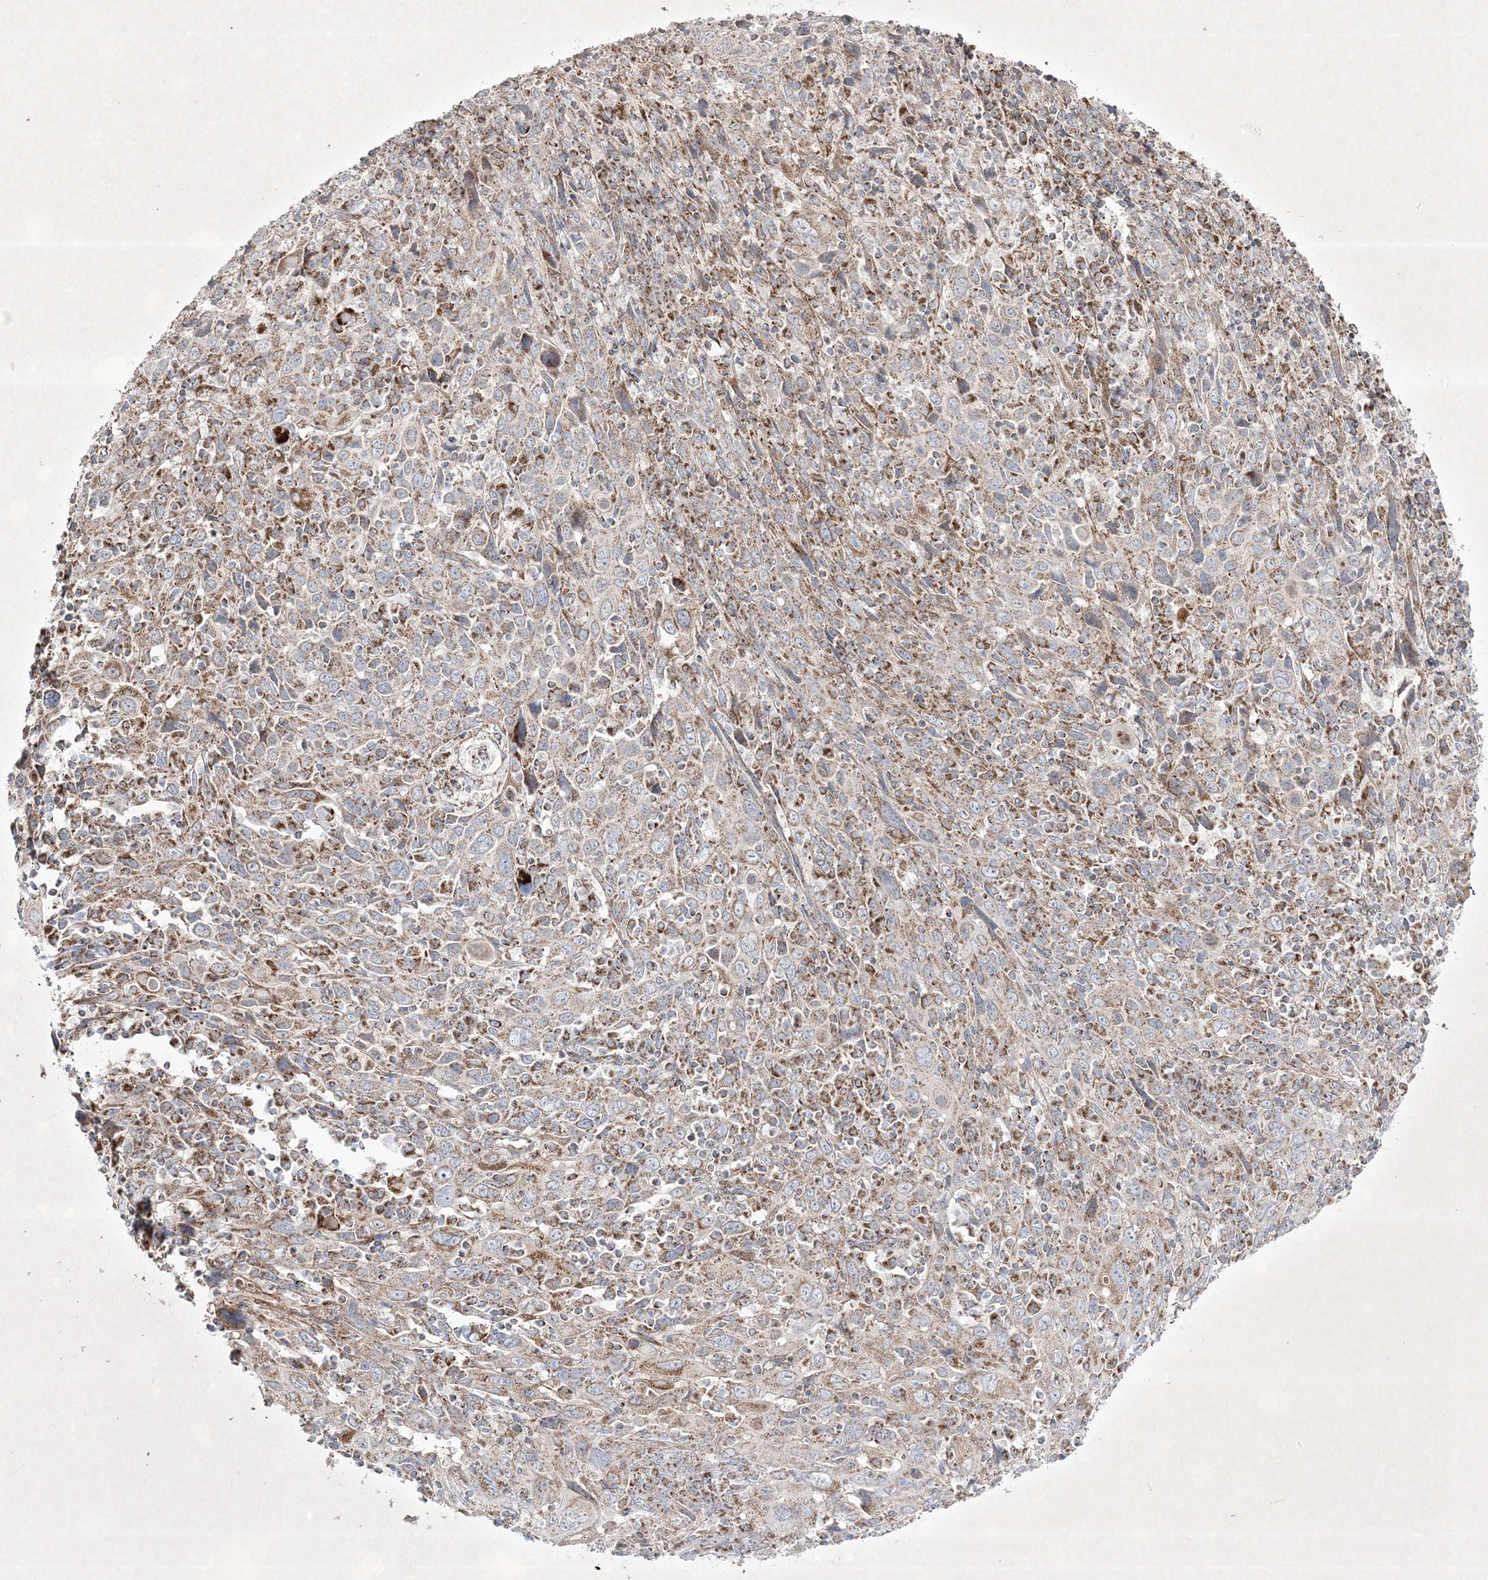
{"staining": {"intensity": "weak", "quantity": "25%-75%", "location": "cytoplasmic/membranous"}, "tissue": "cervical cancer", "cell_type": "Tumor cells", "image_type": "cancer", "snomed": [{"axis": "morphology", "description": "Squamous cell carcinoma, NOS"}, {"axis": "topography", "description": "Cervix"}], "caption": "Cervical cancer (squamous cell carcinoma) tissue shows weak cytoplasmic/membranous expression in about 25%-75% of tumor cells, visualized by immunohistochemistry. (DAB (3,3'-diaminobenzidine) = brown stain, brightfield microscopy at high magnification).", "gene": "RICTOR", "patient": {"sex": "female", "age": 46}}